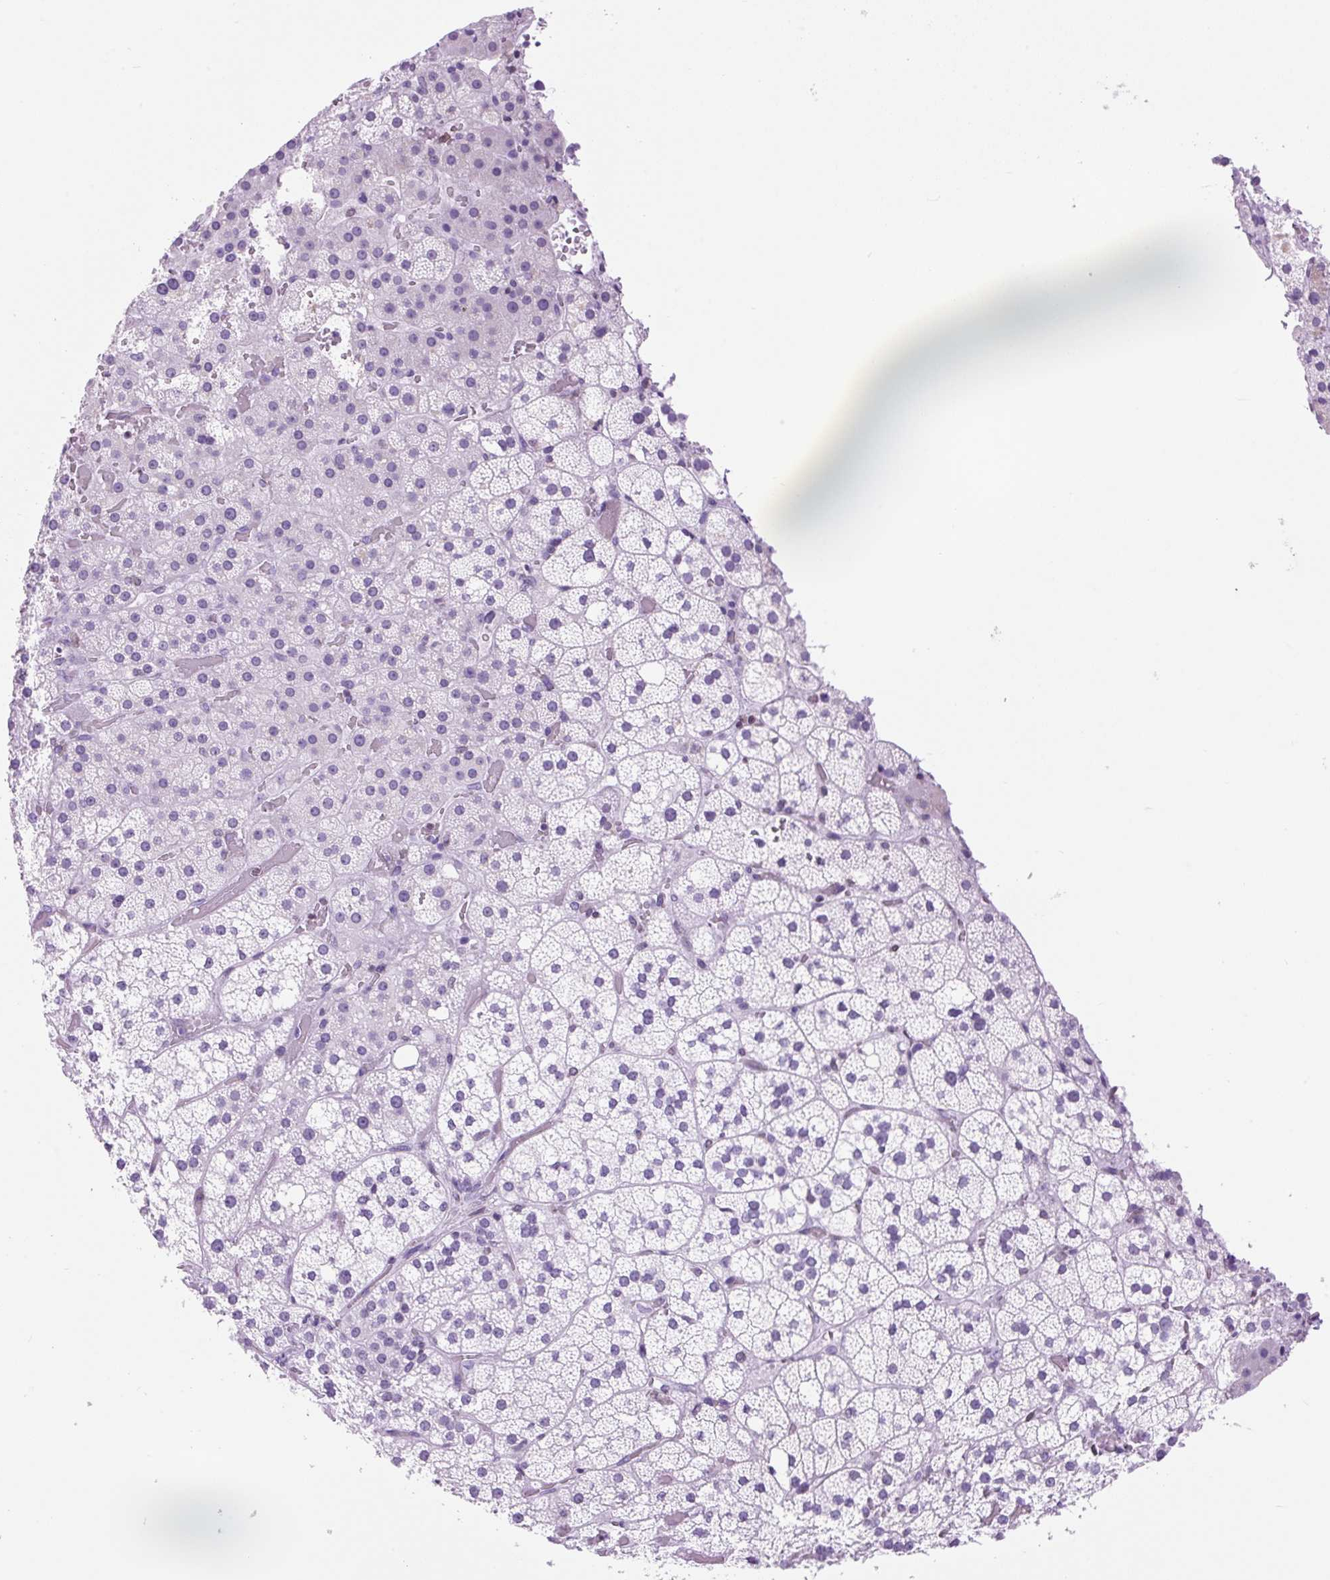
{"staining": {"intensity": "negative", "quantity": "none", "location": "none"}, "tissue": "adrenal gland", "cell_type": "Glandular cells", "image_type": "normal", "snomed": [{"axis": "morphology", "description": "Normal tissue, NOS"}, {"axis": "topography", "description": "Adrenal gland"}], "caption": "Immunohistochemical staining of benign human adrenal gland displays no significant positivity in glandular cells. (DAB (3,3'-diaminobenzidine) IHC with hematoxylin counter stain).", "gene": "VPREB1", "patient": {"sex": "male", "age": 53}}